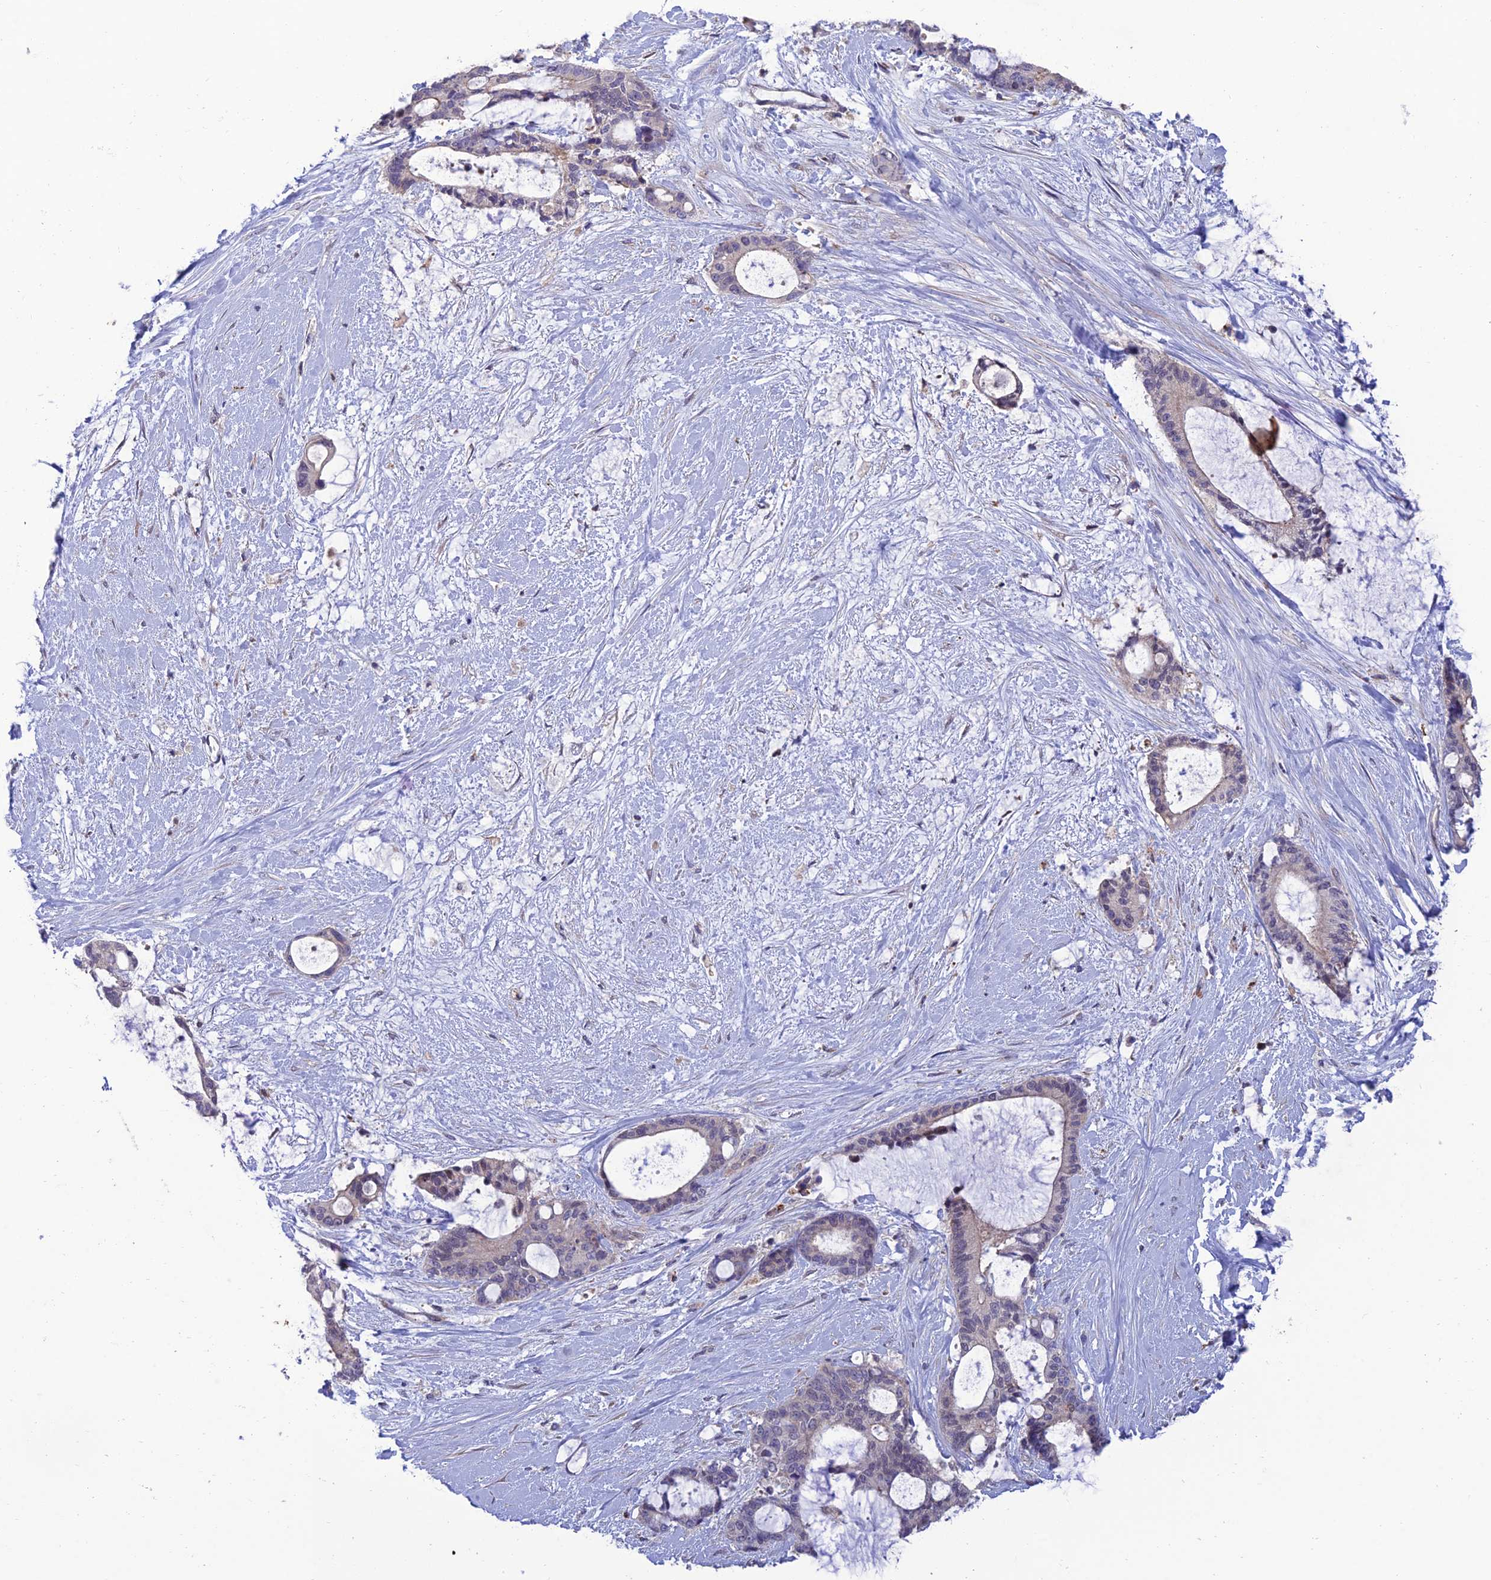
{"staining": {"intensity": "weak", "quantity": "<25%", "location": "cytoplasmic/membranous"}, "tissue": "liver cancer", "cell_type": "Tumor cells", "image_type": "cancer", "snomed": [{"axis": "morphology", "description": "Normal tissue, NOS"}, {"axis": "morphology", "description": "Cholangiocarcinoma"}, {"axis": "topography", "description": "Liver"}, {"axis": "topography", "description": "Peripheral nerve tissue"}], "caption": "This micrograph is of liver cholangiocarcinoma stained with IHC to label a protein in brown with the nuclei are counter-stained blue. There is no staining in tumor cells. (Brightfield microscopy of DAB IHC at high magnification).", "gene": "FAM76A", "patient": {"sex": "female", "age": 73}}